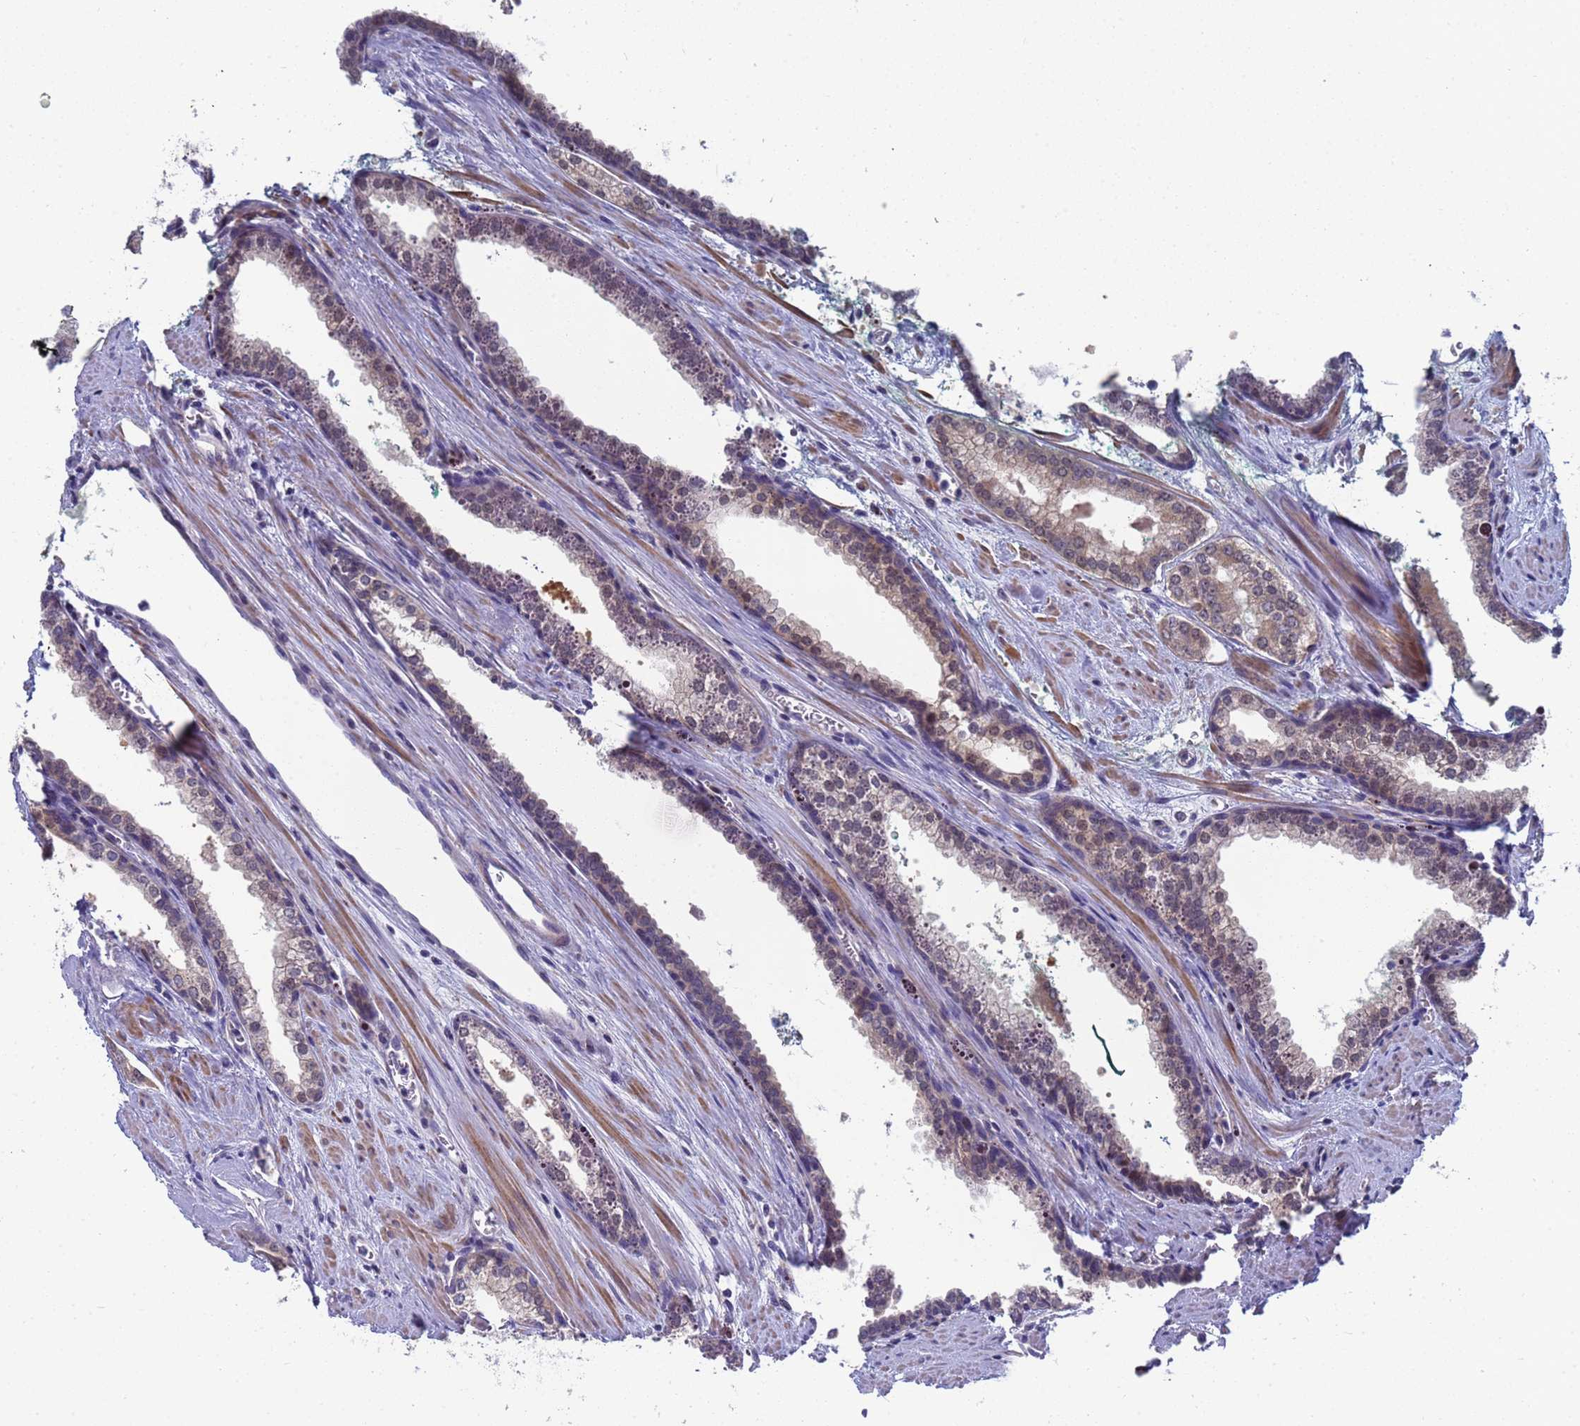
{"staining": {"intensity": "weak", "quantity": "25%-75%", "location": "cytoplasmic/membranous,nuclear"}, "tissue": "prostate cancer", "cell_type": "Tumor cells", "image_type": "cancer", "snomed": [{"axis": "morphology", "description": "Adenocarcinoma, Low grade"}, {"axis": "topography", "description": "Prostate and seminal vesicle, NOS"}], "caption": "High-power microscopy captured an immunohistochemistry (IHC) micrograph of adenocarcinoma (low-grade) (prostate), revealing weak cytoplasmic/membranous and nuclear expression in approximately 25%-75% of tumor cells. Ihc stains the protein of interest in brown and the nuclei are stained blue.", "gene": "ENOSF1", "patient": {"sex": "male", "age": 60}}